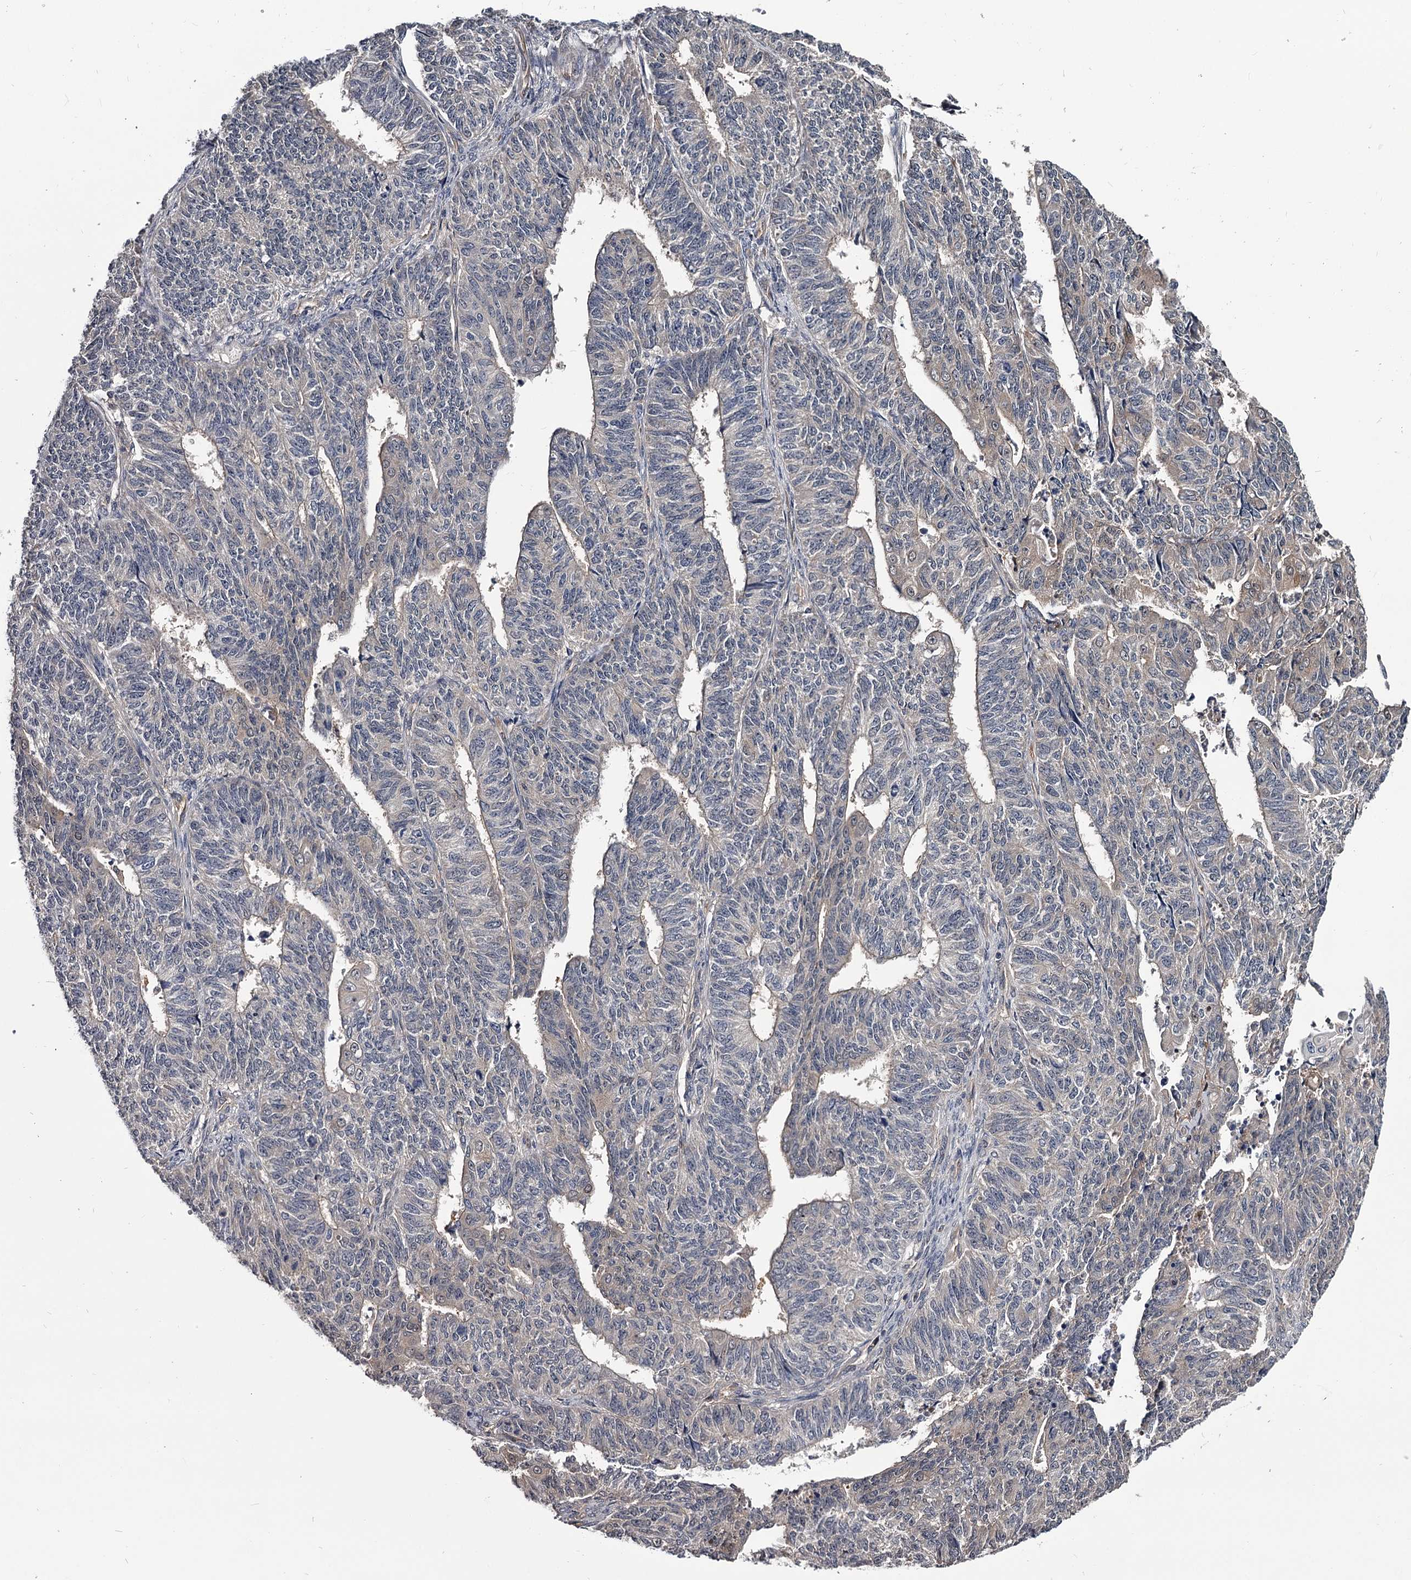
{"staining": {"intensity": "negative", "quantity": "none", "location": "none"}, "tissue": "endometrial cancer", "cell_type": "Tumor cells", "image_type": "cancer", "snomed": [{"axis": "morphology", "description": "Adenocarcinoma, NOS"}, {"axis": "topography", "description": "Endometrium"}], "caption": "A high-resolution micrograph shows immunohistochemistry (IHC) staining of adenocarcinoma (endometrial), which shows no significant expression in tumor cells. (DAB immunohistochemistry (IHC), high magnification).", "gene": "GSTO1", "patient": {"sex": "female", "age": 32}}